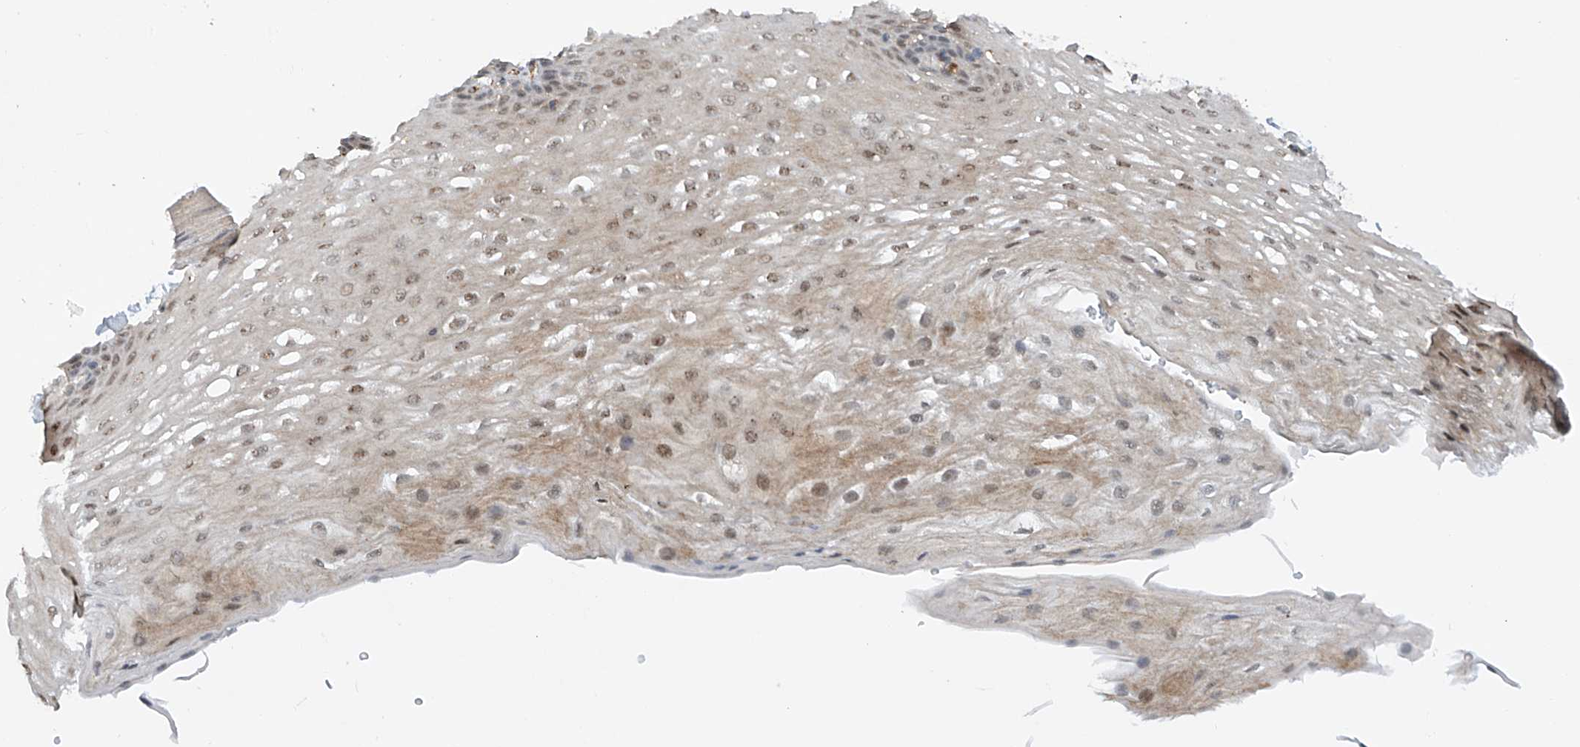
{"staining": {"intensity": "moderate", "quantity": "<25%", "location": "nuclear"}, "tissue": "esophagus", "cell_type": "Squamous epithelial cells", "image_type": "normal", "snomed": [{"axis": "morphology", "description": "Normal tissue, NOS"}, {"axis": "topography", "description": "Esophagus"}], "caption": "Esophagus stained with a brown dye demonstrates moderate nuclear positive expression in approximately <25% of squamous epithelial cells.", "gene": "AMD1", "patient": {"sex": "female", "age": 66}}